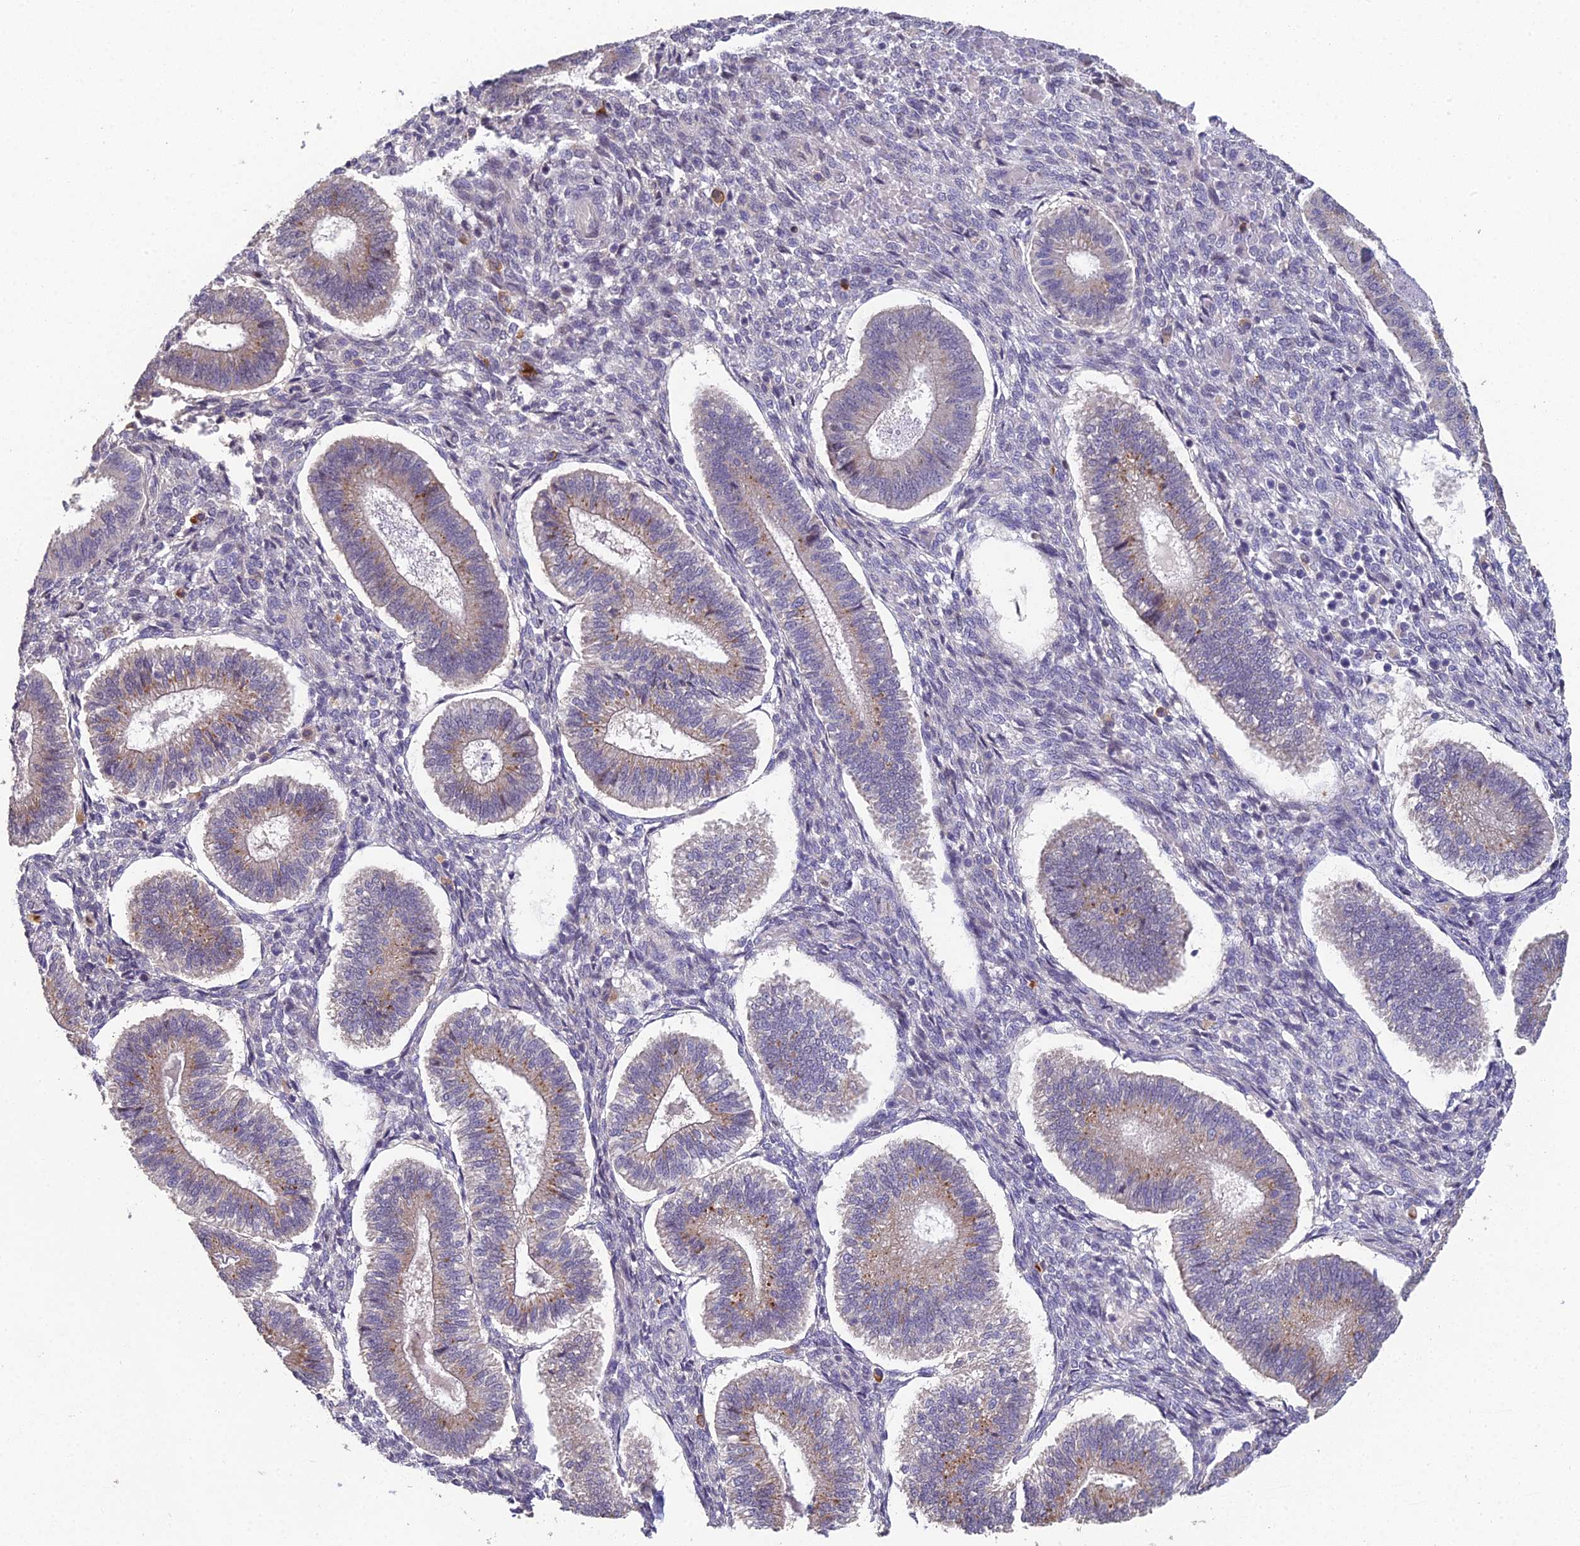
{"staining": {"intensity": "negative", "quantity": "none", "location": "none"}, "tissue": "endometrium", "cell_type": "Cells in endometrial stroma", "image_type": "normal", "snomed": [{"axis": "morphology", "description": "Normal tissue, NOS"}, {"axis": "topography", "description": "Endometrium"}], "caption": "This is a photomicrograph of IHC staining of normal endometrium, which shows no positivity in cells in endometrial stroma. (Stains: DAB (3,3'-diaminobenzidine) IHC with hematoxylin counter stain, Microscopy: brightfield microscopy at high magnification).", "gene": "ABHD17A", "patient": {"sex": "female", "age": 25}}